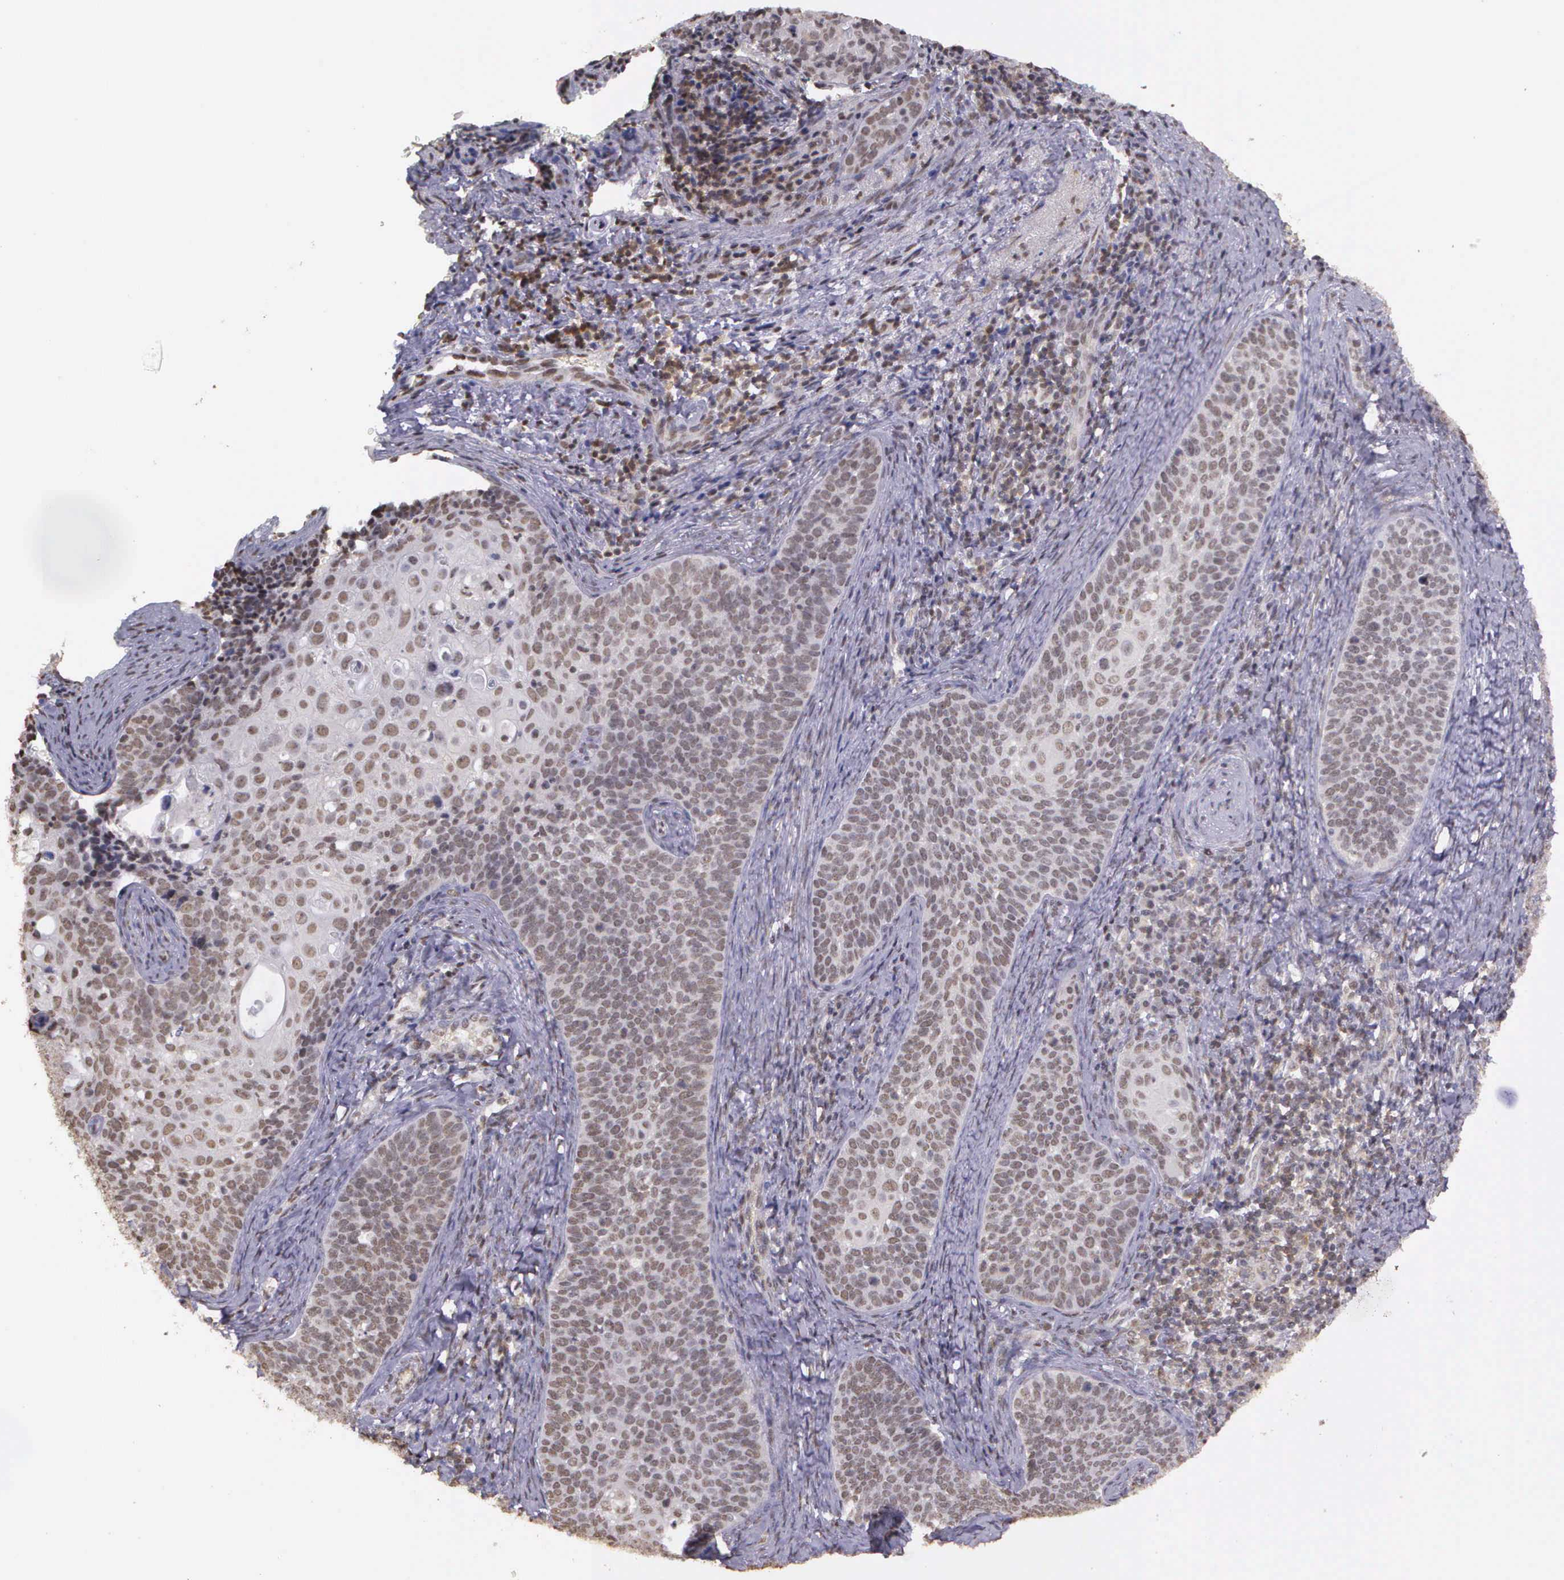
{"staining": {"intensity": "negative", "quantity": "none", "location": "none"}, "tissue": "cervical cancer", "cell_type": "Tumor cells", "image_type": "cancer", "snomed": [{"axis": "morphology", "description": "Squamous cell carcinoma, NOS"}, {"axis": "topography", "description": "Cervix"}], "caption": "Squamous cell carcinoma (cervical) stained for a protein using IHC reveals no positivity tumor cells.", "gene": "ARMCX5", "patient": {"sex": "female", "age": 33}}